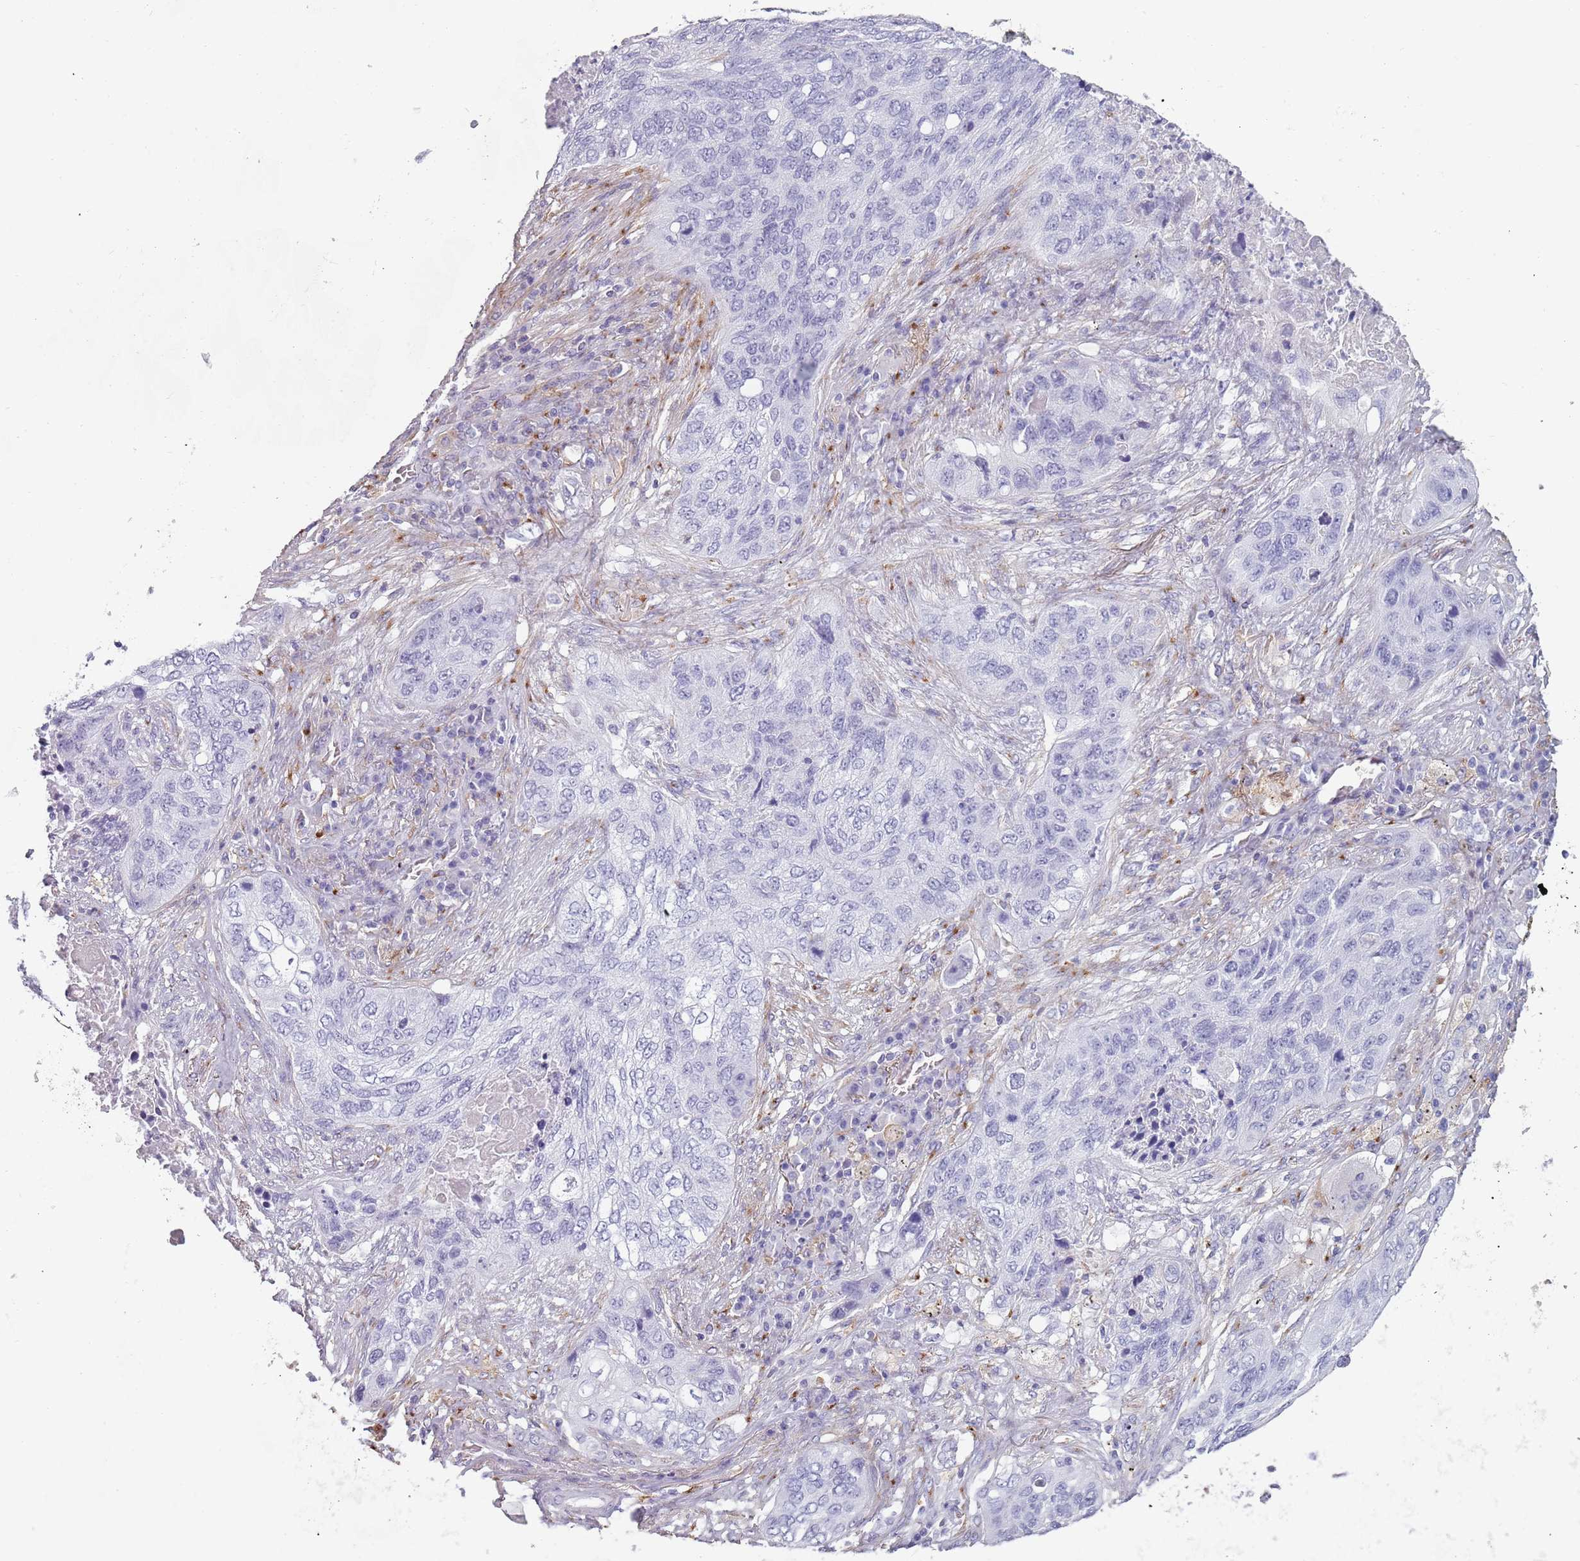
{"staining": {"intensity": "negative", "quantity": "none", "location": "none"}, "tissue": "lung cancer", "cell_type": "Tumor cells", "image_type": "cancer", "snomed": [{"axis": "morphology", "description": "Squamous cell carcinoma, NOS"}, {"axis": "topography", "description": "Lung"}], "caption": "Protein analysis of lung cancer shows no significant positivity in tumor cells. Brightfield microscopy of immunohistochemistry stained with DAB (brown) and hematoxylin (blue), captured at high magnification.", "gene": "COLEC12", "patient": {"sex": "female", "age": 63}}